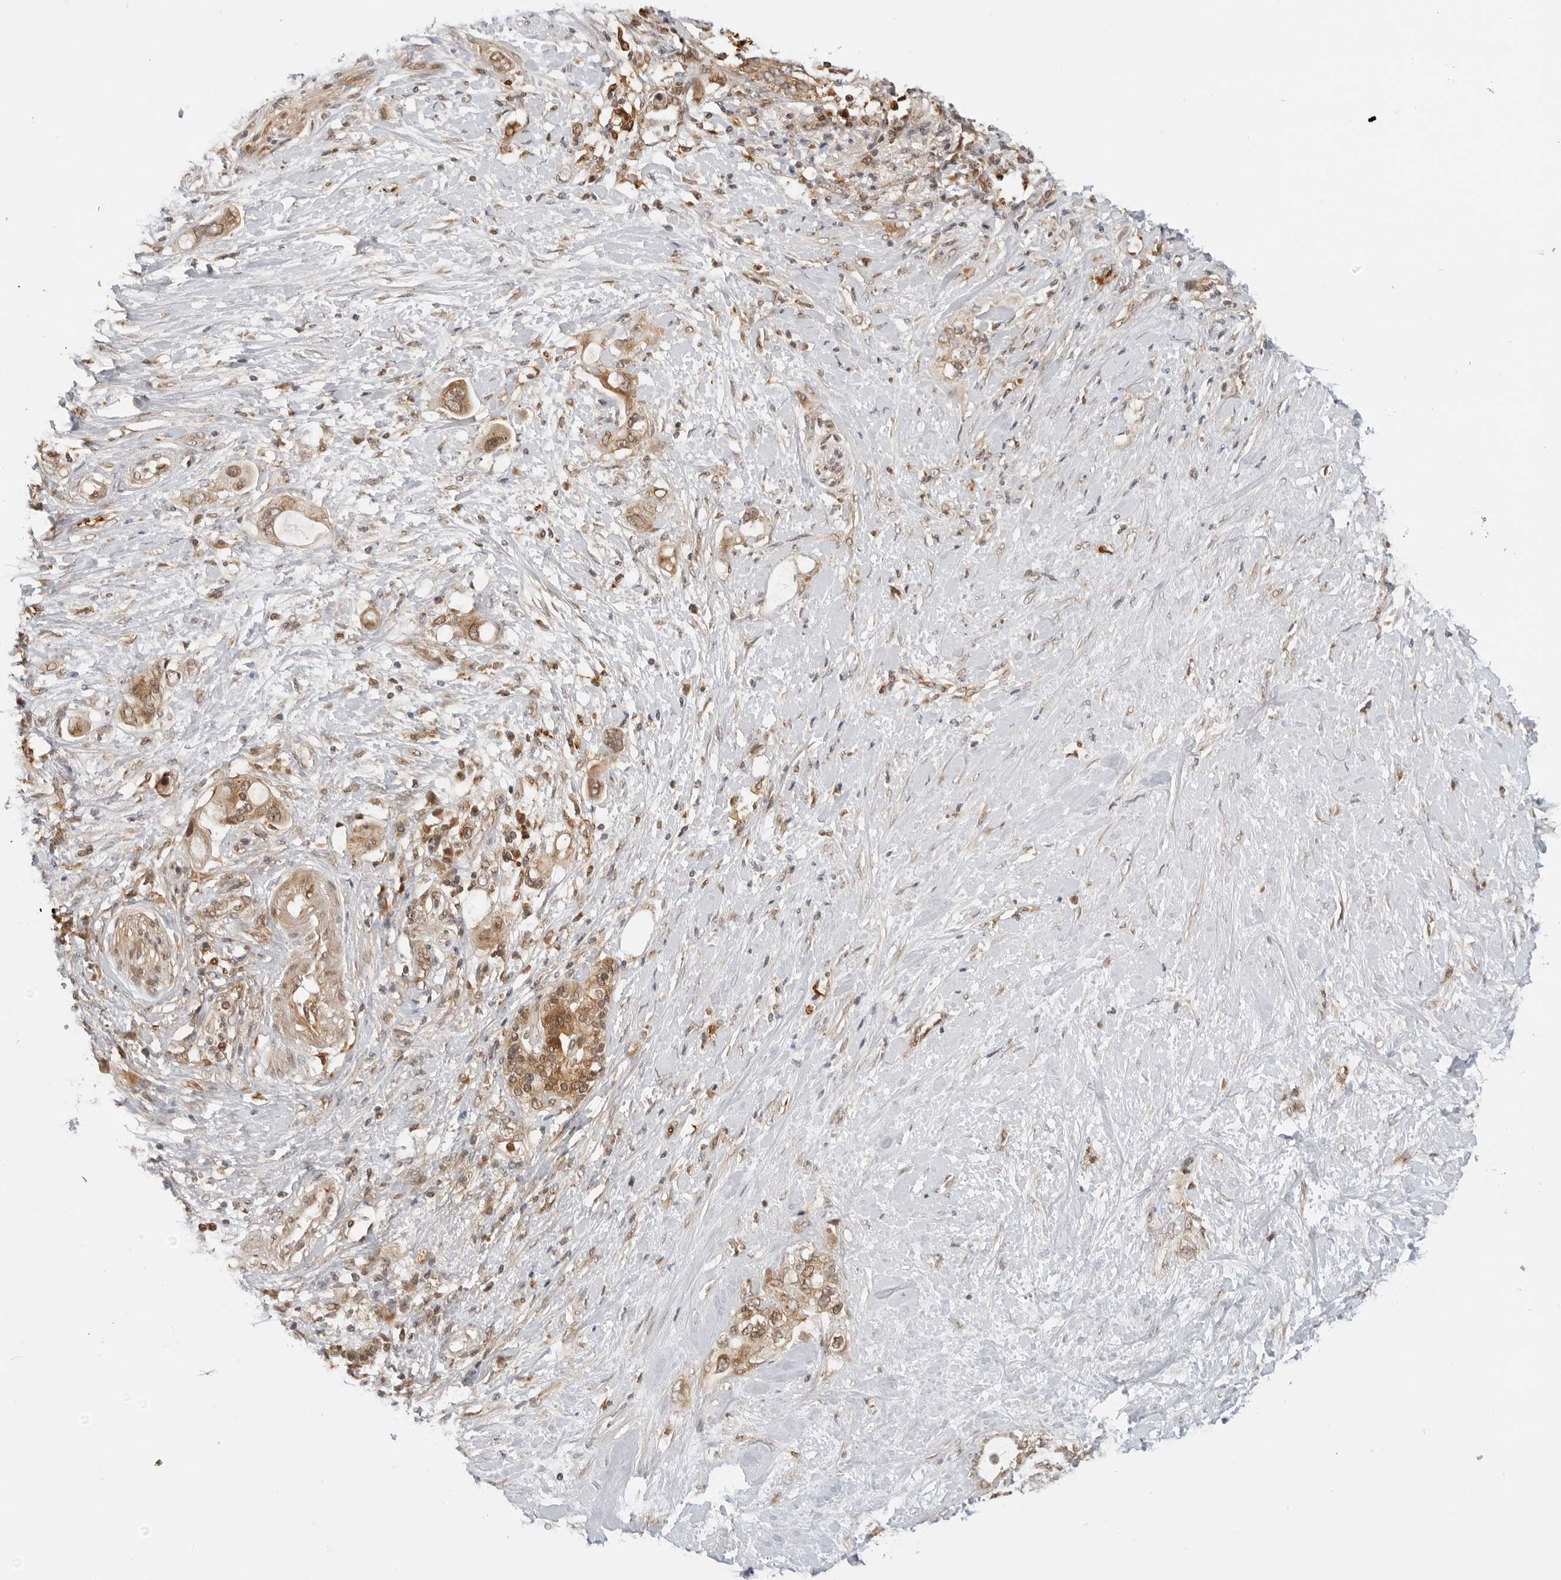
{"staining": {"intensity": "moderate", "quantity": ">75%", "location": "cytoplasmic/membranous"}, "tissue": "pancreatic cancer", "cell_type": "Tumor cells", "image_type": "cancer", "snomed": [{"axis": "morphology", "description": "Adenocarcinoma, NOS"}, {"axis": "topography", "description": "Pancreas"}], "caption": "Immunohistochemistry (DAB) staining of human pancreatic cancer reveals moderate cytoplasmic/membranous protein expression in approximately >75% of tumor cells. (brown staining indicates protein expression, while blue staining denotes nuclei).", "gene": "RC3H1", "patient": {"sex": "female", "age": 56}}